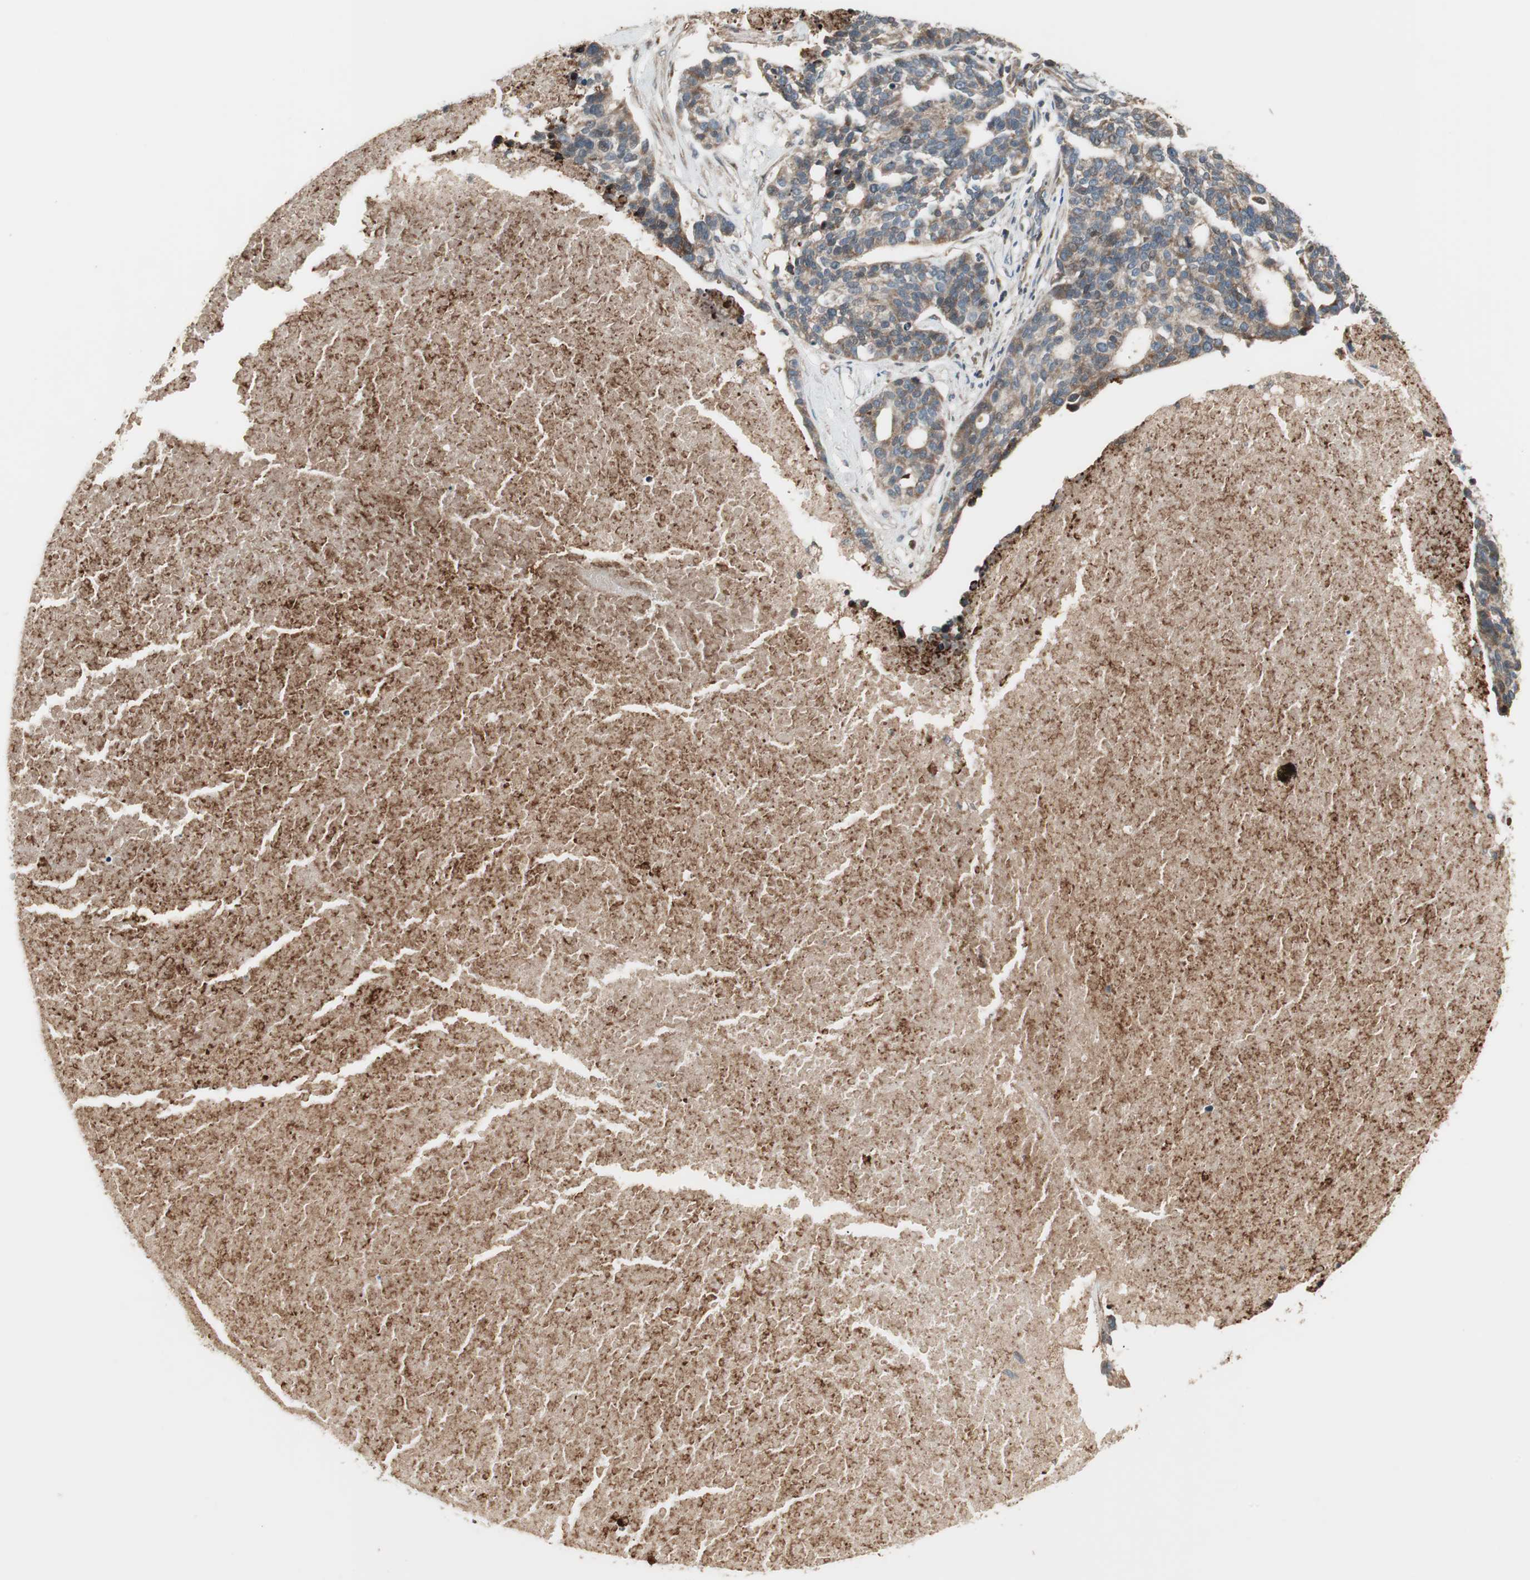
{"staining": {"intensity": "weak", "quantity": "25%-75%", "location": "cytoplasmic/membranous"}, "tissue": "ovarian cancer", "cell_type": "Tumor cells", "image_type": "cancer", "snomed": [{"axis": "morphology", "description": "Cystadenocarcinoma, serous, NOS"}, {"axis": "topography", "description": "Ovary"}], "caption": "Immunohistochemistry photomicrograph of serous cystadenocarcinoma (ovarian) stained for a protein (brown), which demonstrates low levels of weak cytoplasmic/membranous expression in approximately 25%-75% of tumor cells.", "gene": "SFRP1", "patient": {"sex": "female", "age": 59}}